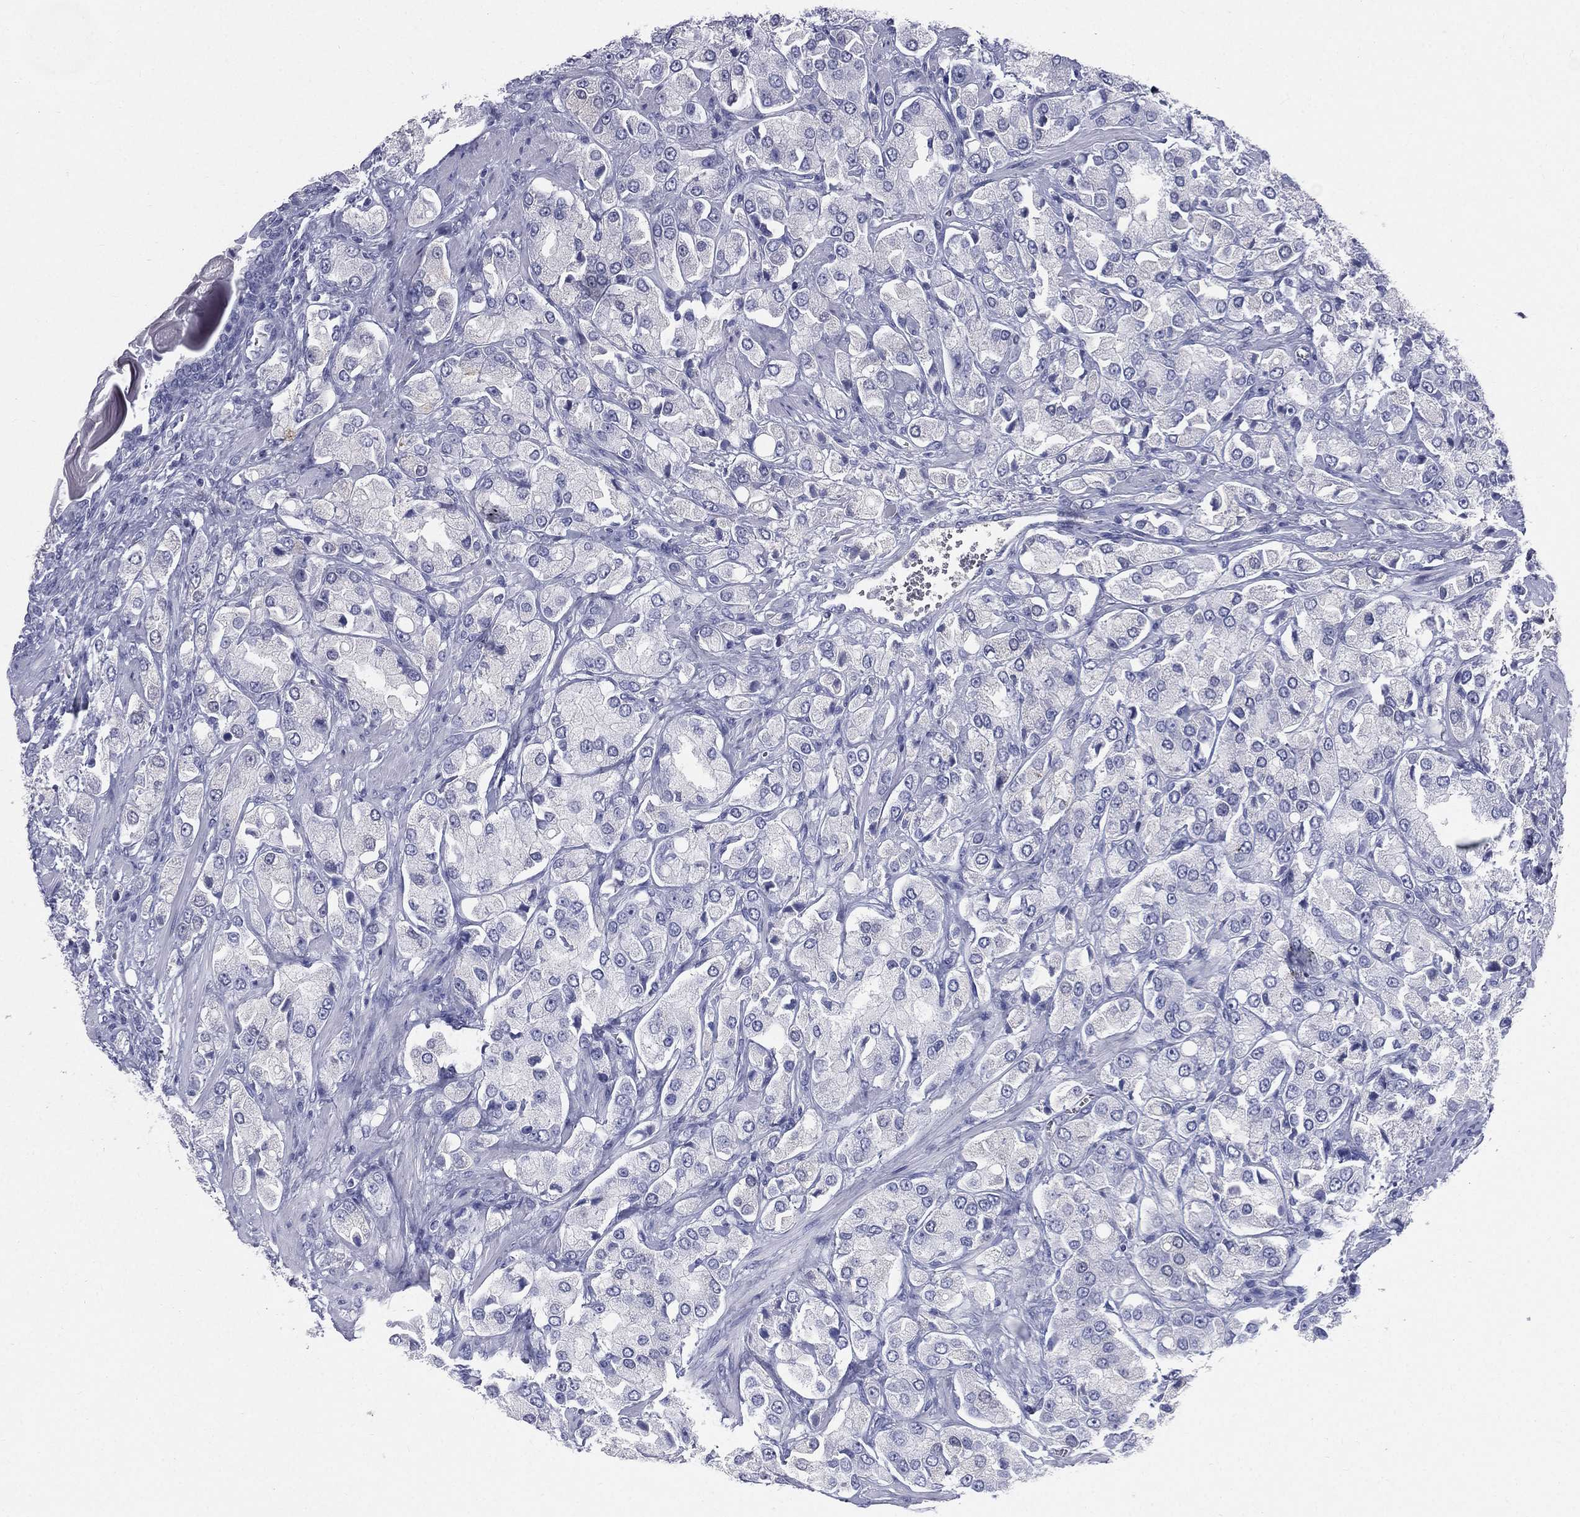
{"staining": {"intensity": "negative", "quantity": "none", "location": "none"}, "tissue": "prostate cancer", "cell_type": "Tumor cells", "image_type": "cancer", "snomed": [{"axis": "morphology", "description": "Adenocarcinoma, NOS"}, {"axis": "topography", "description": "Prostate and seminal vesicle, NOS"}, {"axis": "topography", "description": "Prostate"}], "caption": "Histopathology image shows no protein positivity in tumor cells of prostate adenocarcinoma tissue.", "gene": "HP", "patient": {"sex": "male", "age": 64}}